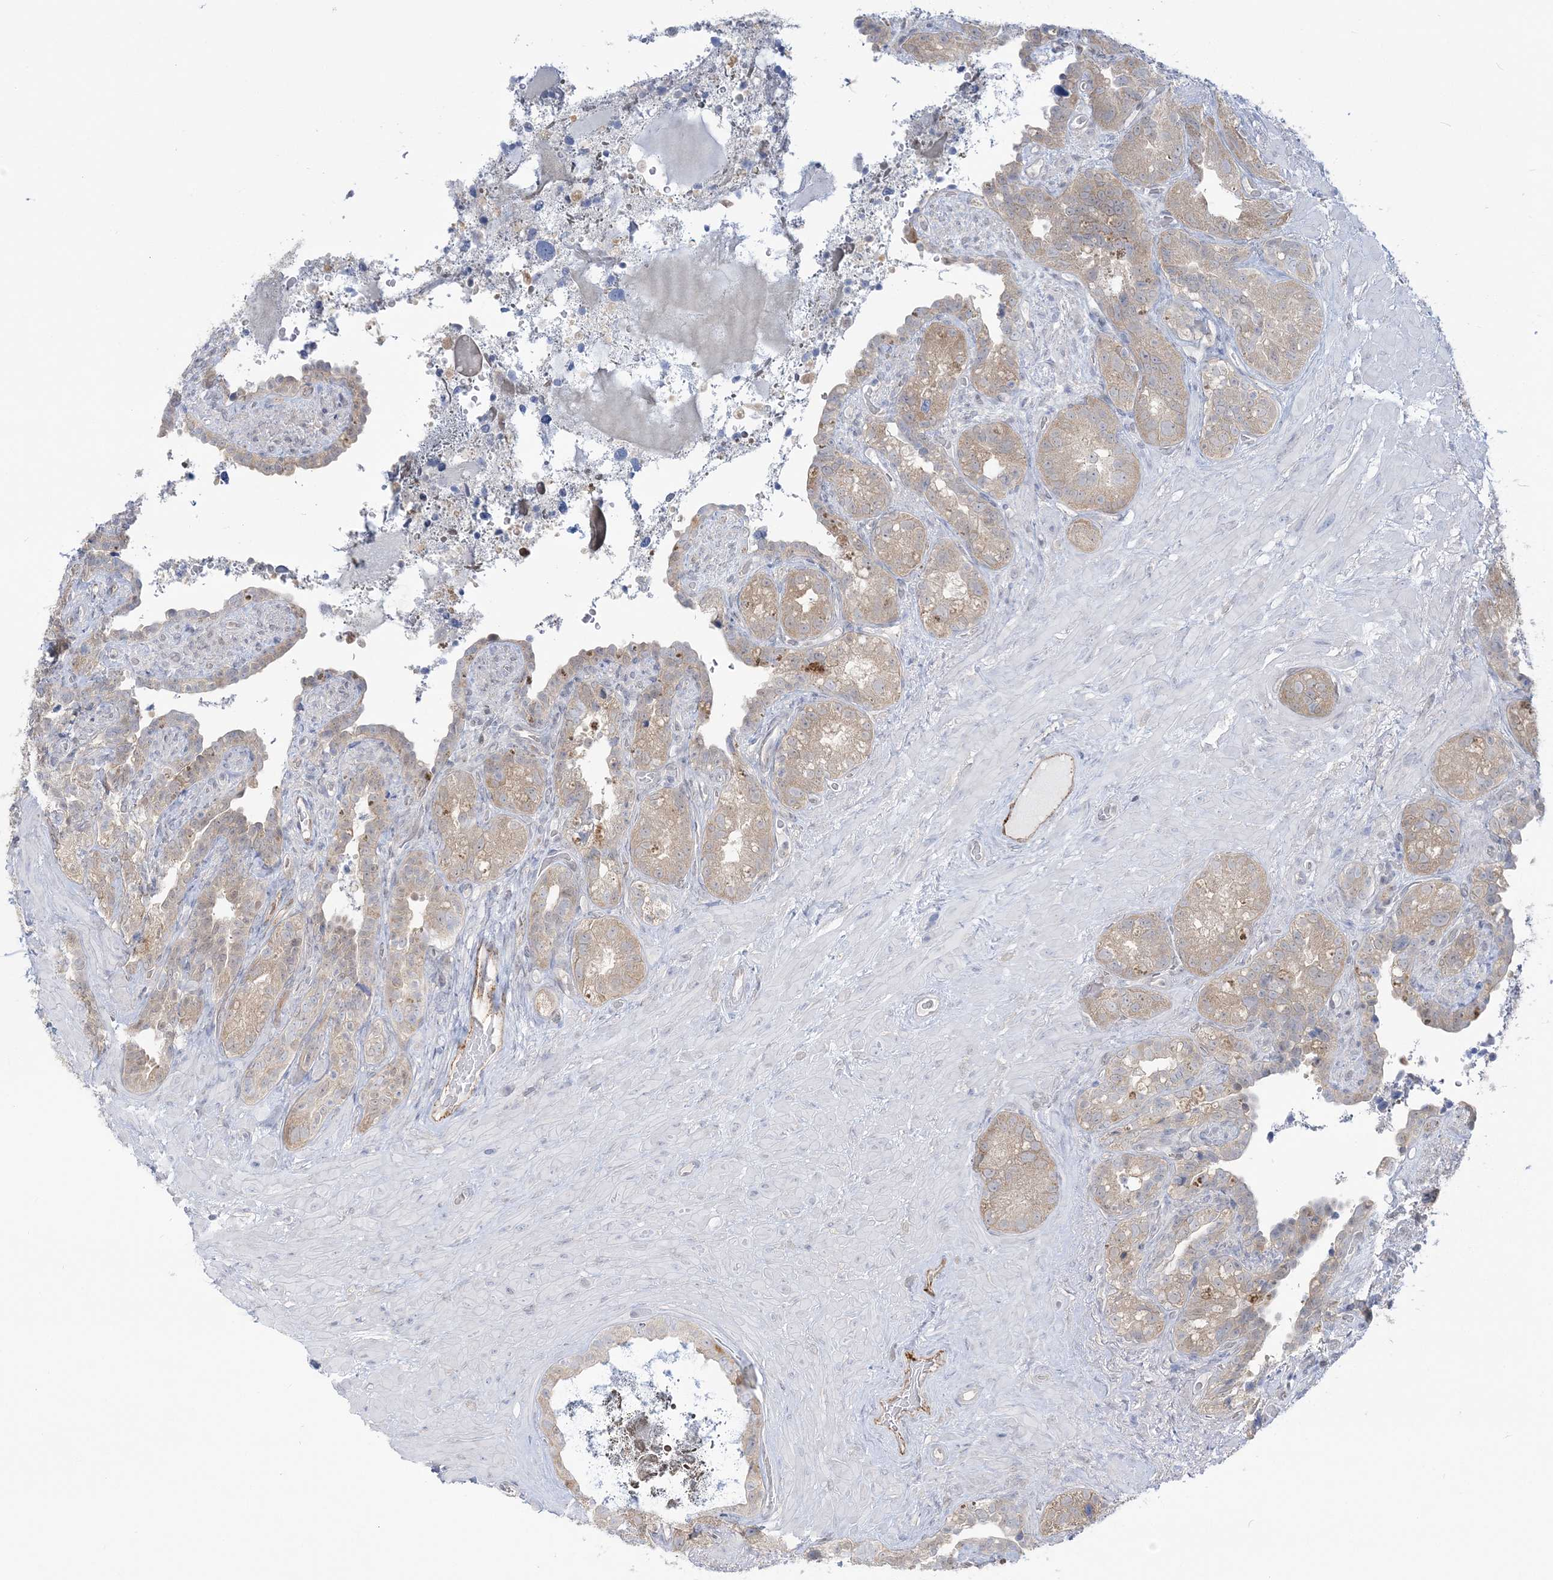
{"staining": {"intensity": "weak", "quantity": "25%-75%", "location": "cytoplasmic/membranous"}, "tissue": "seminal vesicle", "cell_type": "Glandular cells", "image_type": "normal", "snomed": [{"axis": "morphology", "description": "Normal tissue, NOS"}, {"axis": "topography", "description": "Seminal veicle"}, {"axis": "topography", "description": "Peripheral nerve tissue"}], "caption": "Immunohistochemical staining of unremarkable seminal vesicle exhibits low levels of weak cytoplasmic/membranous expression in about 25%-75% of glandular cells. The staining was performed using DAB to visualize the protein expression in brown, while the nuclei were stained in blue with hematoxylin (Magnification: 20x).", "gene": "INPP1", "patient": {"sex": "male", "age": 67}}